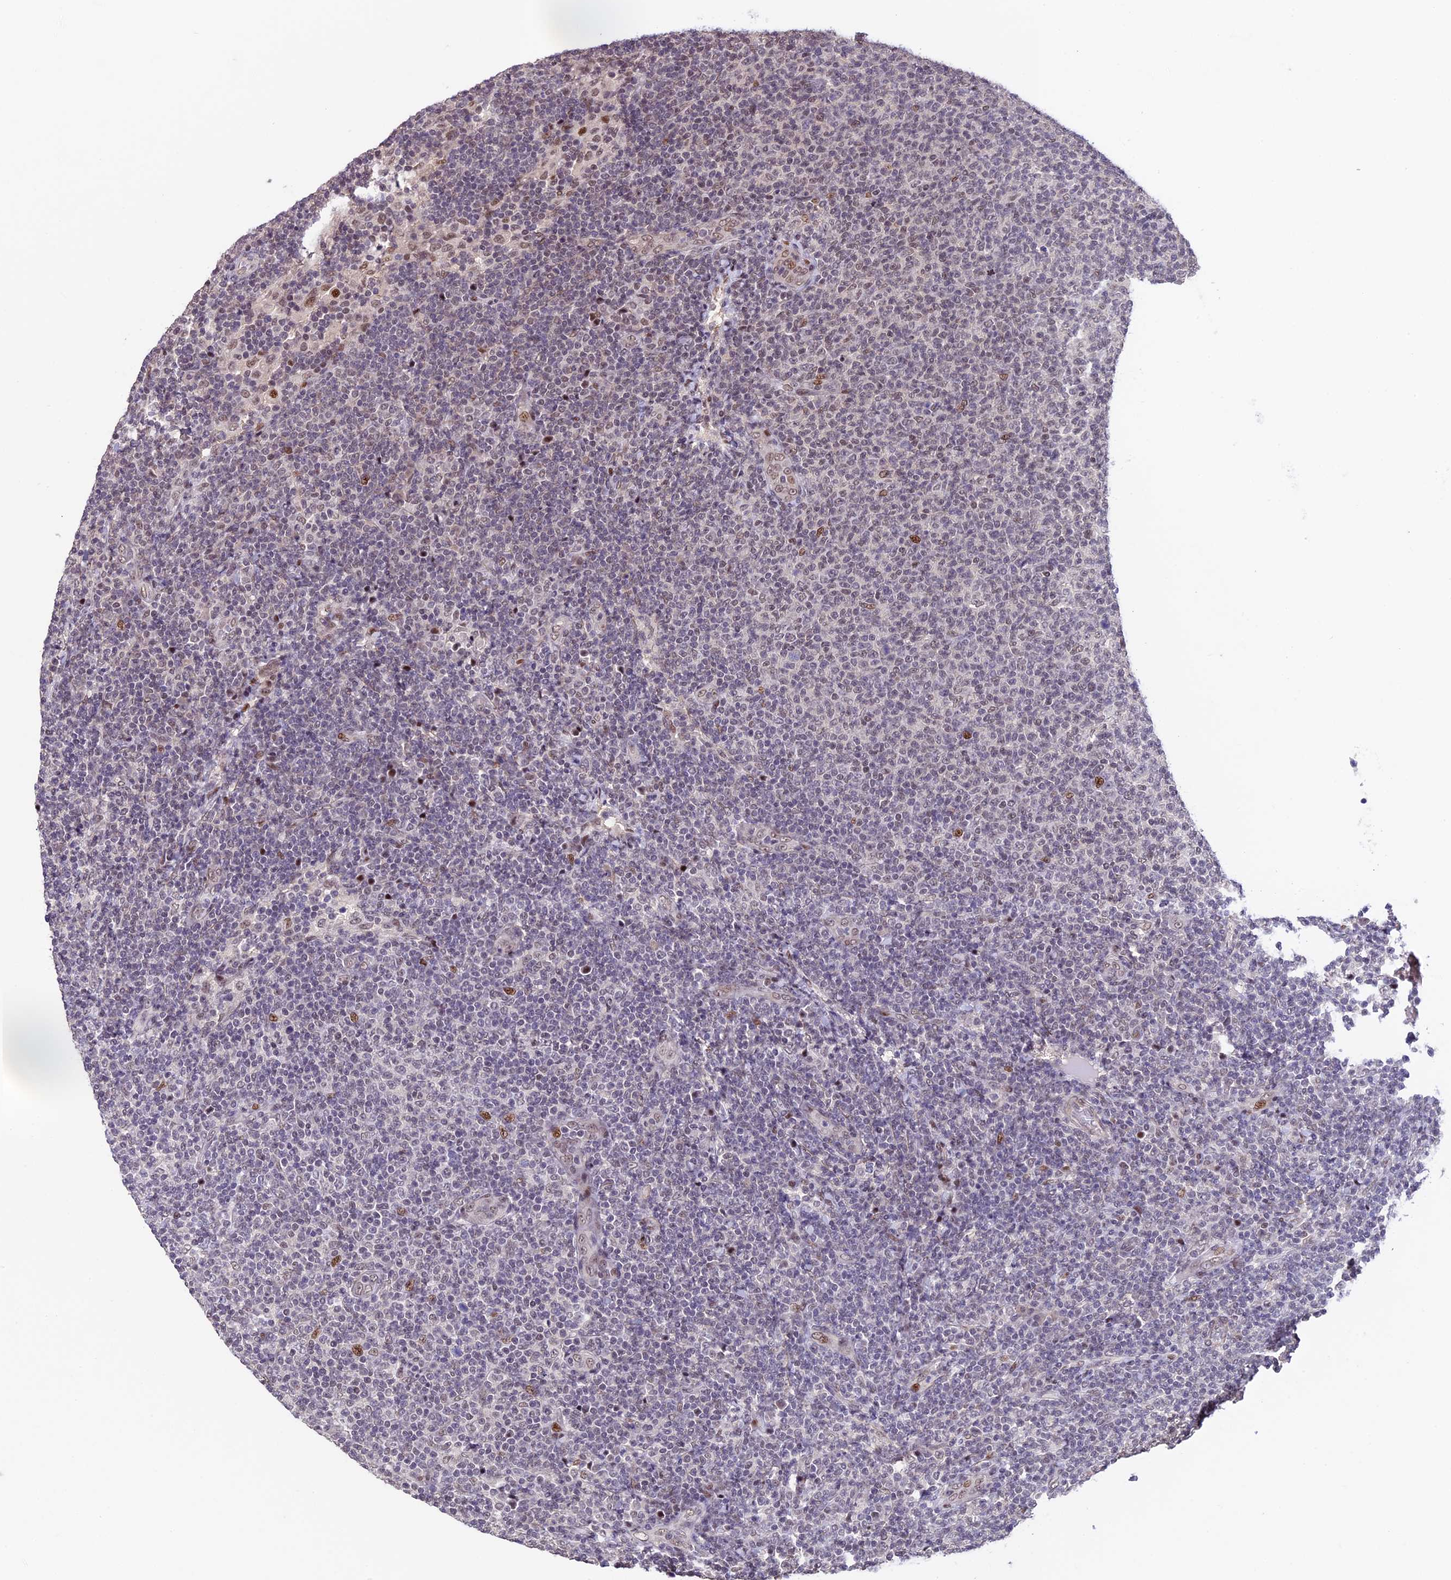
{"staining": {"intensity": "moderate", "quantity": "<25%", "location": "nuclear"}, "tissue": "lymphoma", "cell_type": "Tumor cells", "image_type": "cancer", "snomed": [{"axis": "morphology", "description": "Malignant lymphoma, non-Hodgkin's type, Low grade"}, {"axis": "topography", "description": "Lymph node"}], "caption": "Protein expression analysis of human lymphoma reveals moderate nuclear expression in approximately <25% of tumor cells.", "gene": "TCP11L2", "patient": {"sex": "male", "age": 66}}